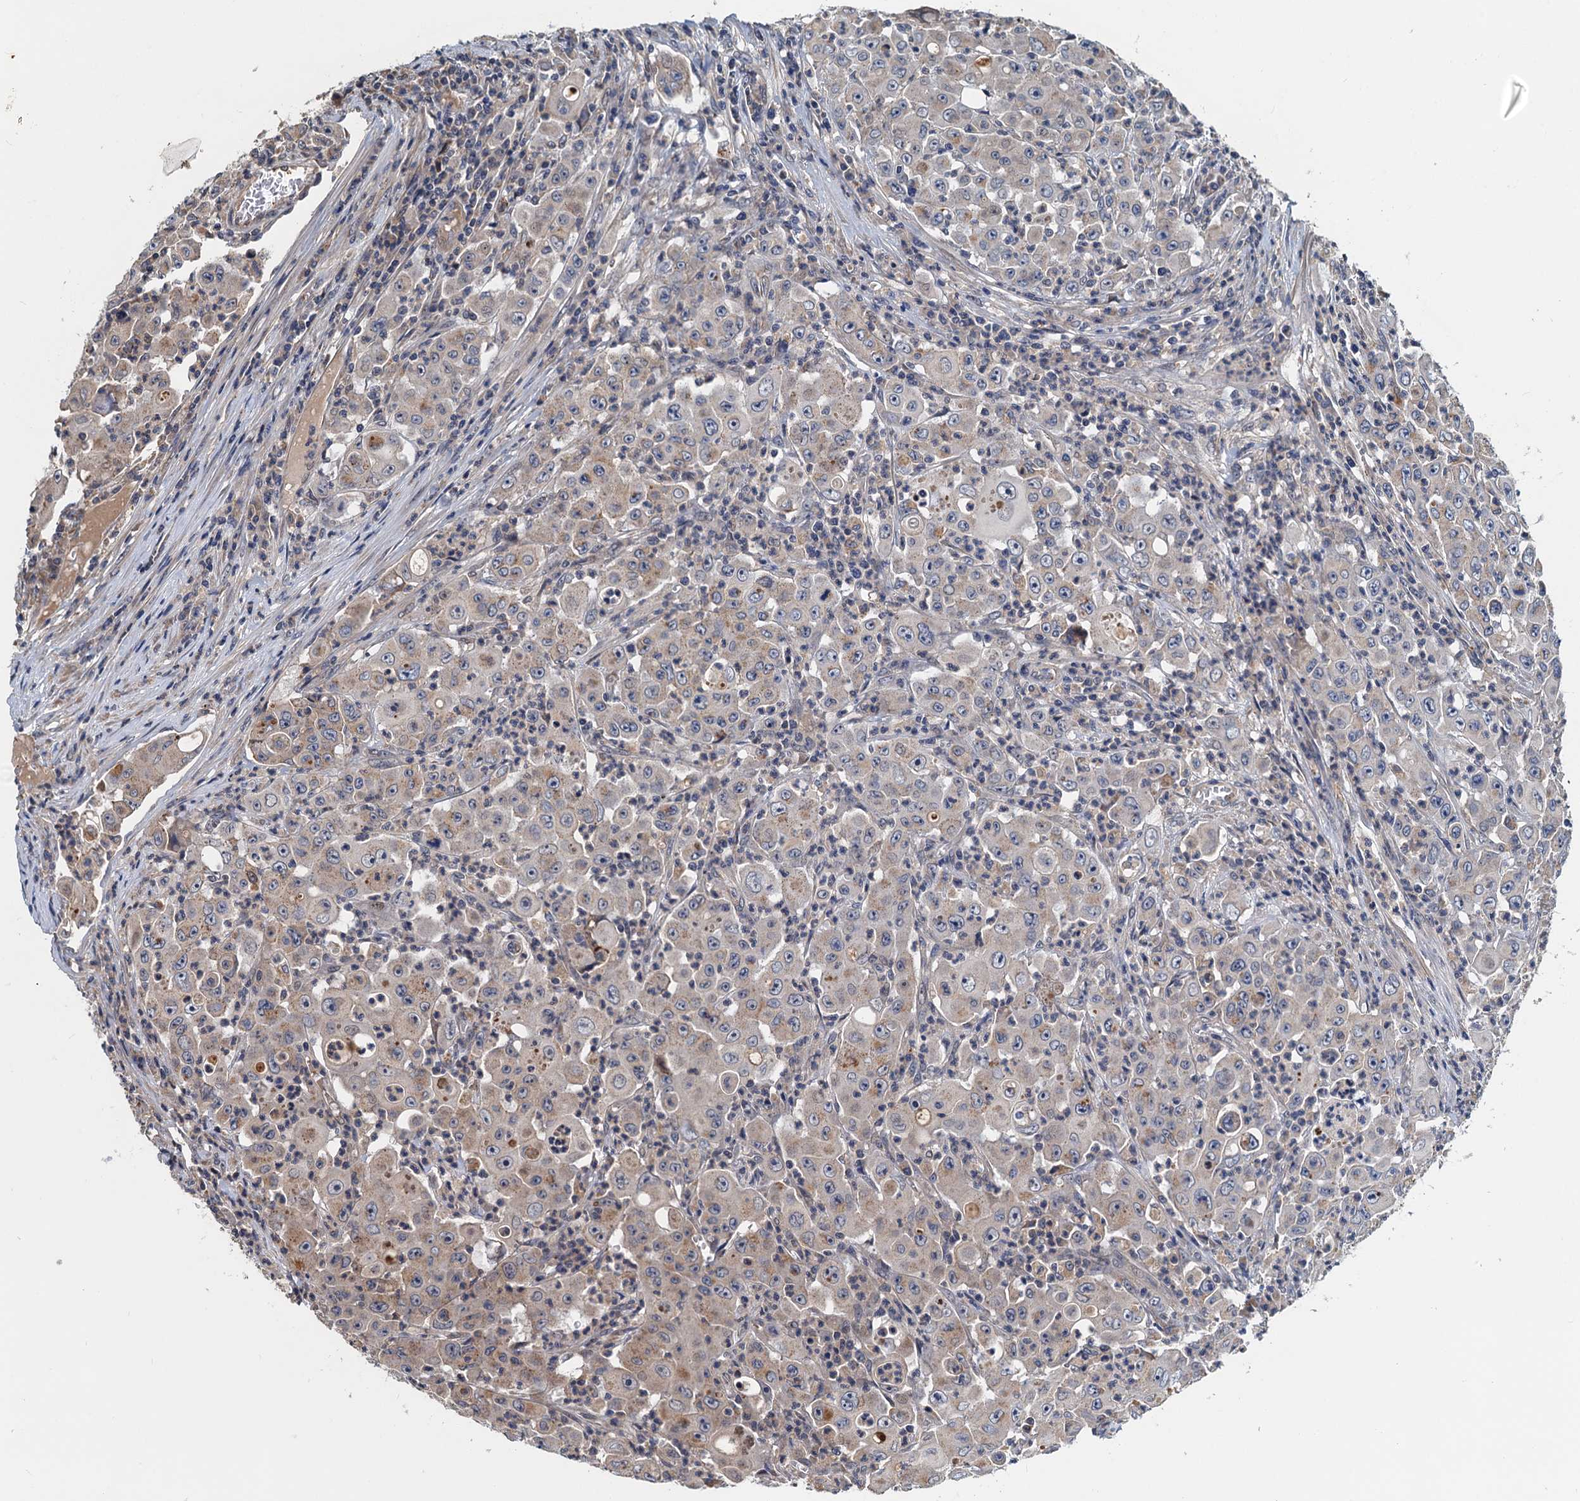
{"staining": {"intensity": "weak", "quantity": "<25%", "location": "cytoplasmic/membranous"}, "tissue": "colorectal cancer", "cell_type": "Tumor cells", "image_type": "cancer", "snomed": [{"axis": "morphology", "description": "Adenocarcinoma, NOS"}, {"axis": "topography", "description": "Colon"}], "caption": "A high-resolution histopathology image shows immunohistochemistry staining of adenocarcinoma (colorectal), which reveals no significant staining in tumor cells. Nuclei are stained in blue.", "gene": "ZNF606", "patient": {"sex": "male", "age": 51}}